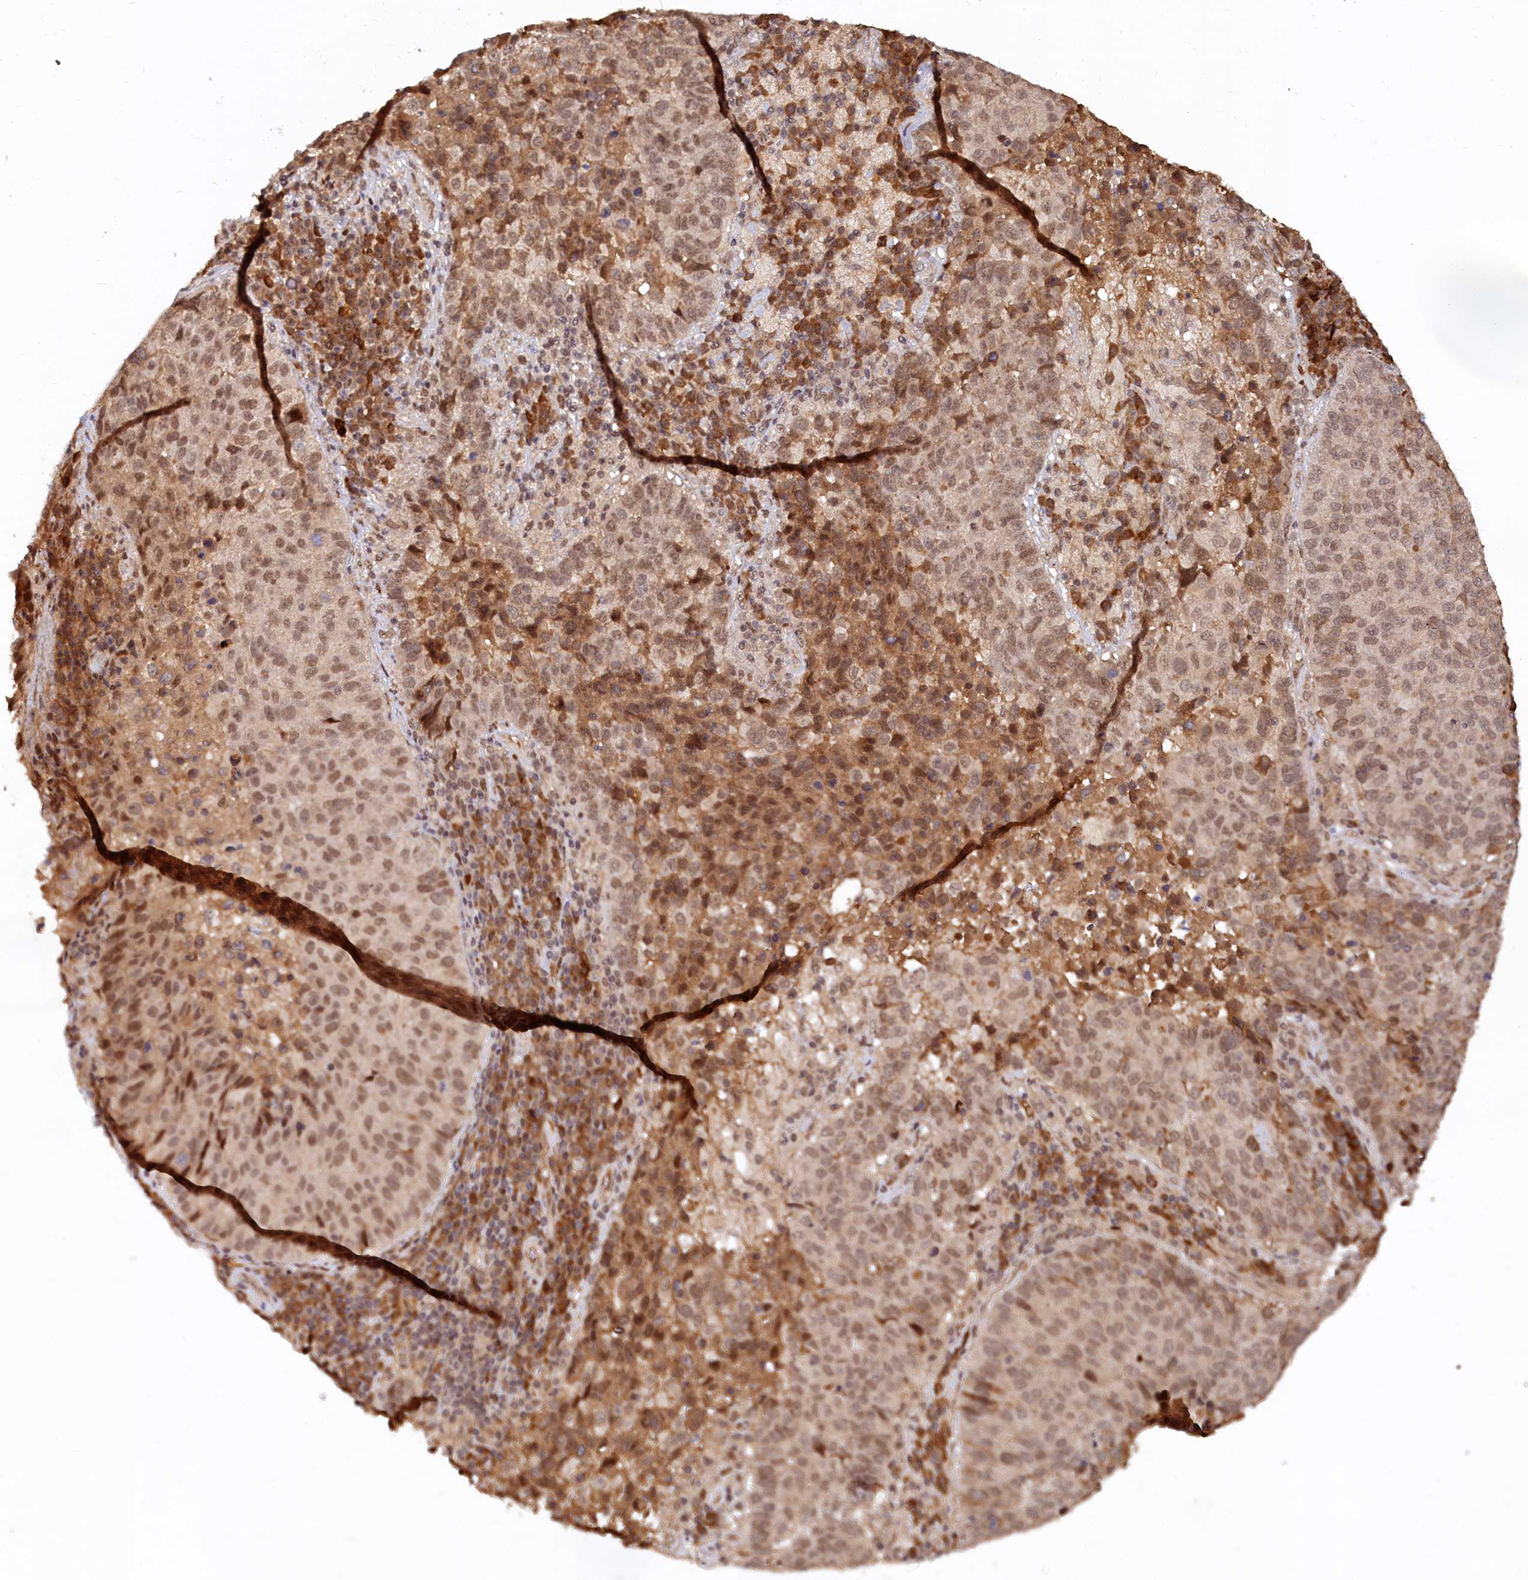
{"staining": {"intensity": "moderate", "quantity": ">75%", "location": "cytoplasmic/membranous,nuclear"}, "tissue": "lung cancer", "cell_type": "Tumor cells", "image_type": "cancer", "snomed": [{"axis": "morphology", "description": "Squamous cell carcinoma, NOS"}, {"axis": "topography", "description": "Lung"}], "caption": "The histopathology image reveals immunohistochemical staining of lung cancer. There is moderate cytoplasmic/membranous and nuclear expression is present in about >75% of tumor cells. (DAB (3,3'-diaminobenzidine) IHC, brown staining for protein, blue staining for nuclei).", "gene": "TRAPPC4", "patient": {"sex": "male", "age": 73}}